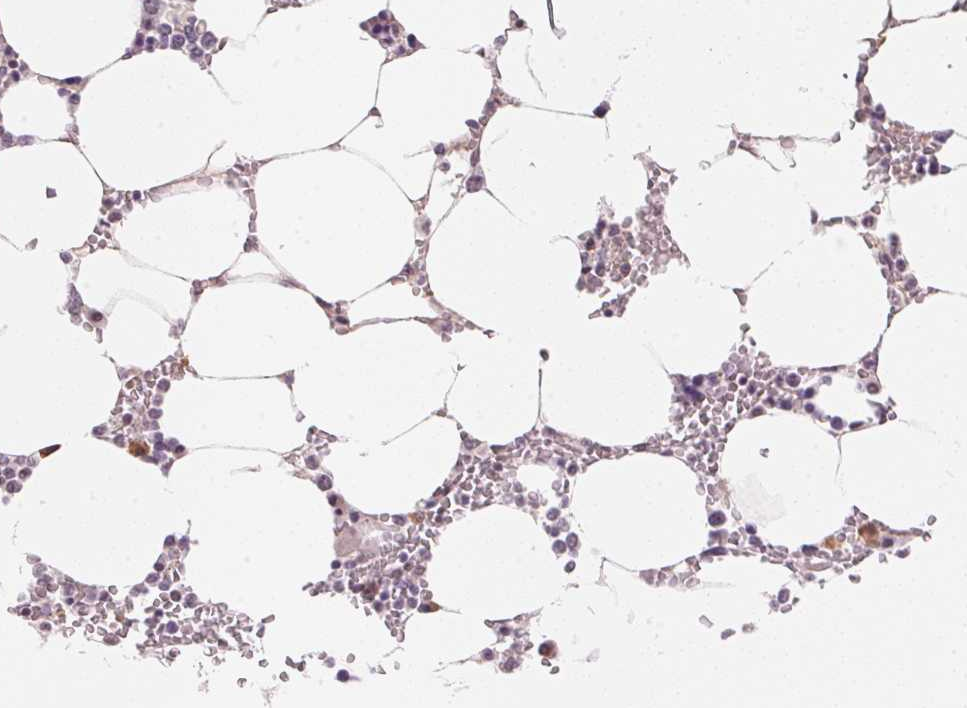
{"staining": {"intensity": "negative", "quantity": "none", "location": "none"}, "tissue": "bone marrow", "cell_type": "Hematopoietic cells", "image_type": "normal", "snomed": [{"axis": "morphology", "description": "Normal tissue, NOS"}, {"axis": "topography", "description": "Bone marrow"}], "caption": "Normal bone marrow was stained to show a protein in brown. There is no significant expression in hematopoietic cells. (Stains: DAB immunohistochemistry (IHC) with hematoxylin counter stain, Microscopy: brightfield microscopy at high magnification).", "gene": "FNDC4", "patient": {"sex": "male", "age": 64}}